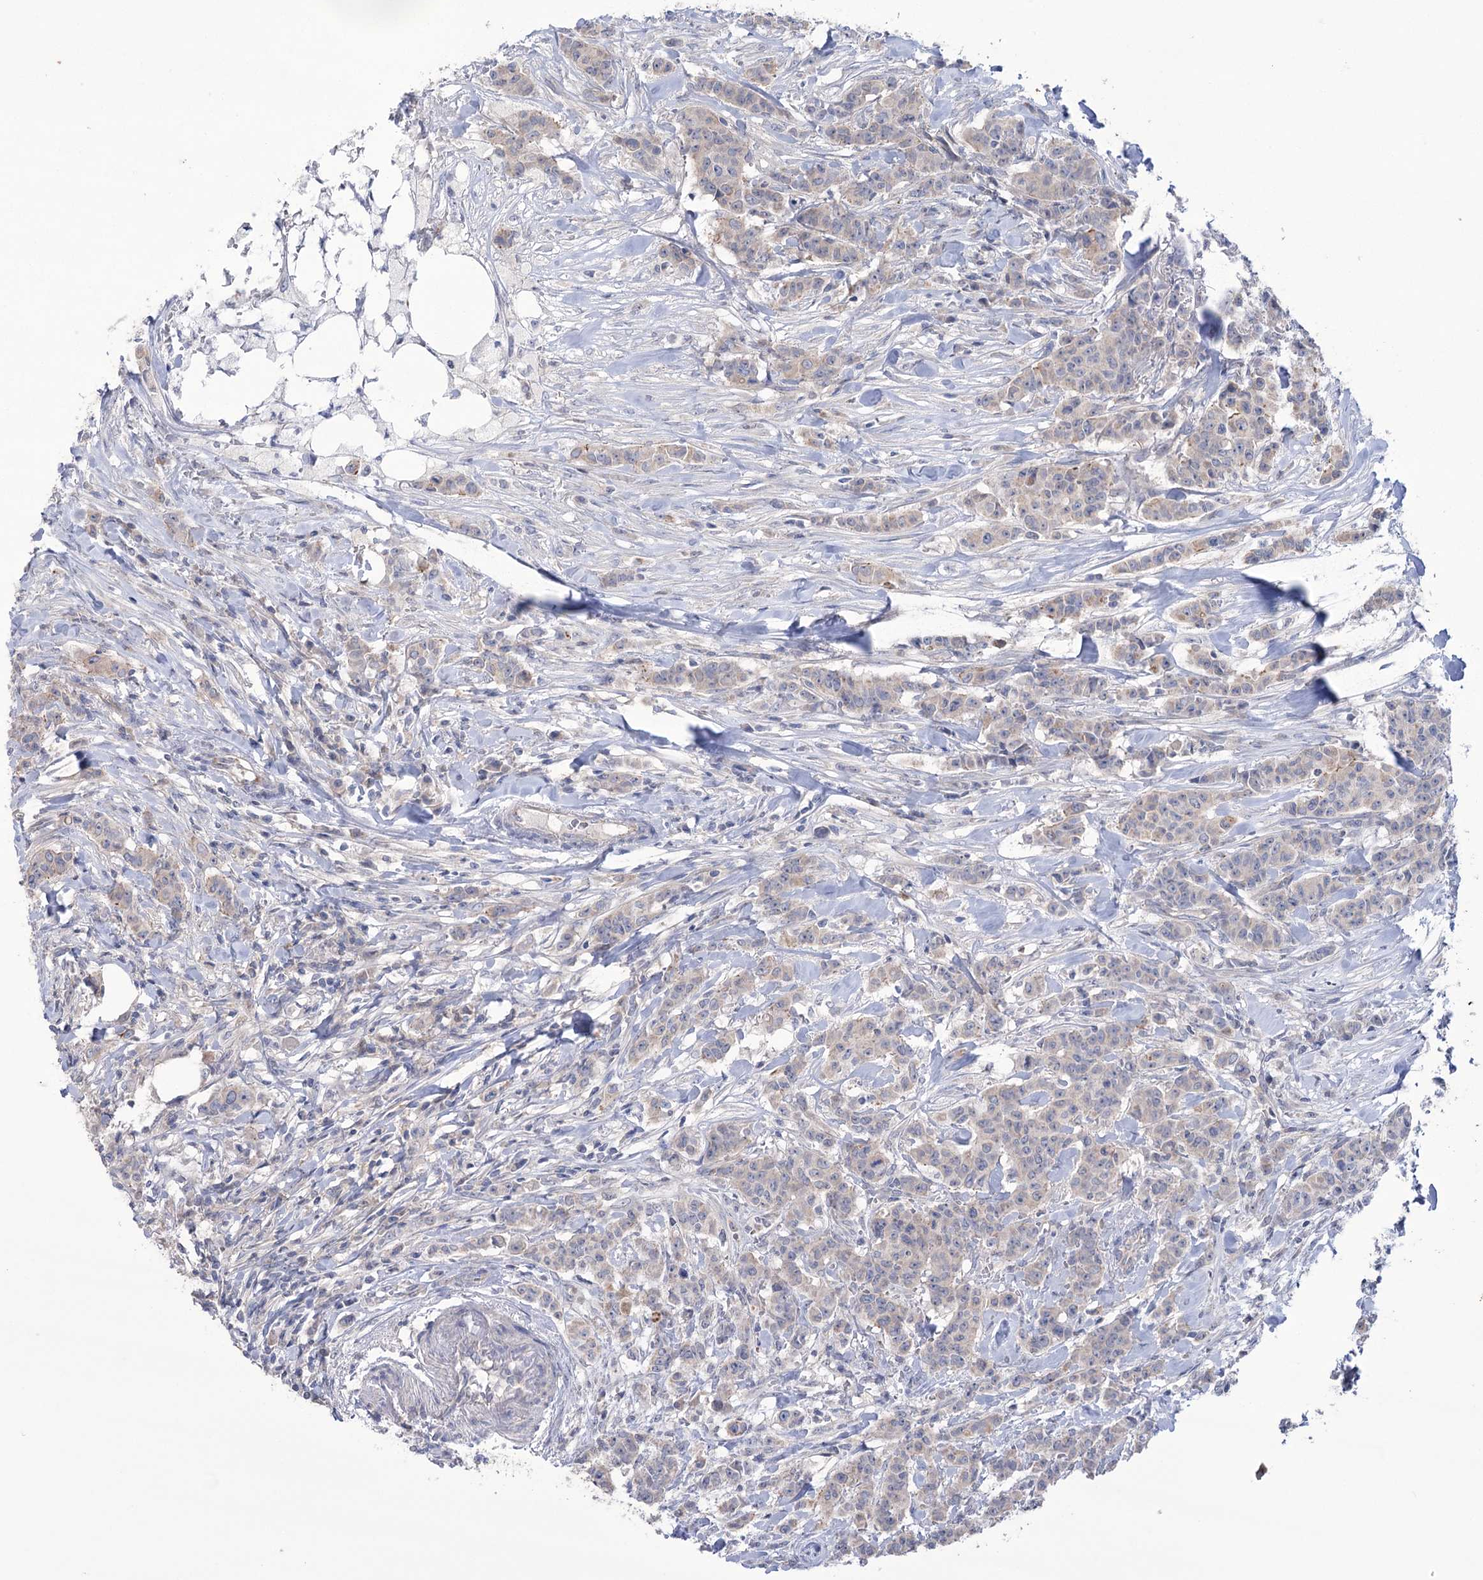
{"staining": {"intensity": "weak", "quantity": "<25%", "location": "cytoplasmic/membranous"}, "tissue": "breast cancer", "cell_type": "Tumor cells", "image_type": "cancer", "snomed": [{"axis": "morphology", "description": "Duct carcinoma"}, {"axis": "topography", "description": "Breast"}], "caption": "High magnification brightfield microscopy of breast invasive ductal carcinoma stained with DAB (3,3'-diaminobenzidine) (brown) and counterstained with hematoxylin (blue): tumor cells show no significant staining.", "gene": "TRIM71", "patient": {"sex": "female", "age": 40}}